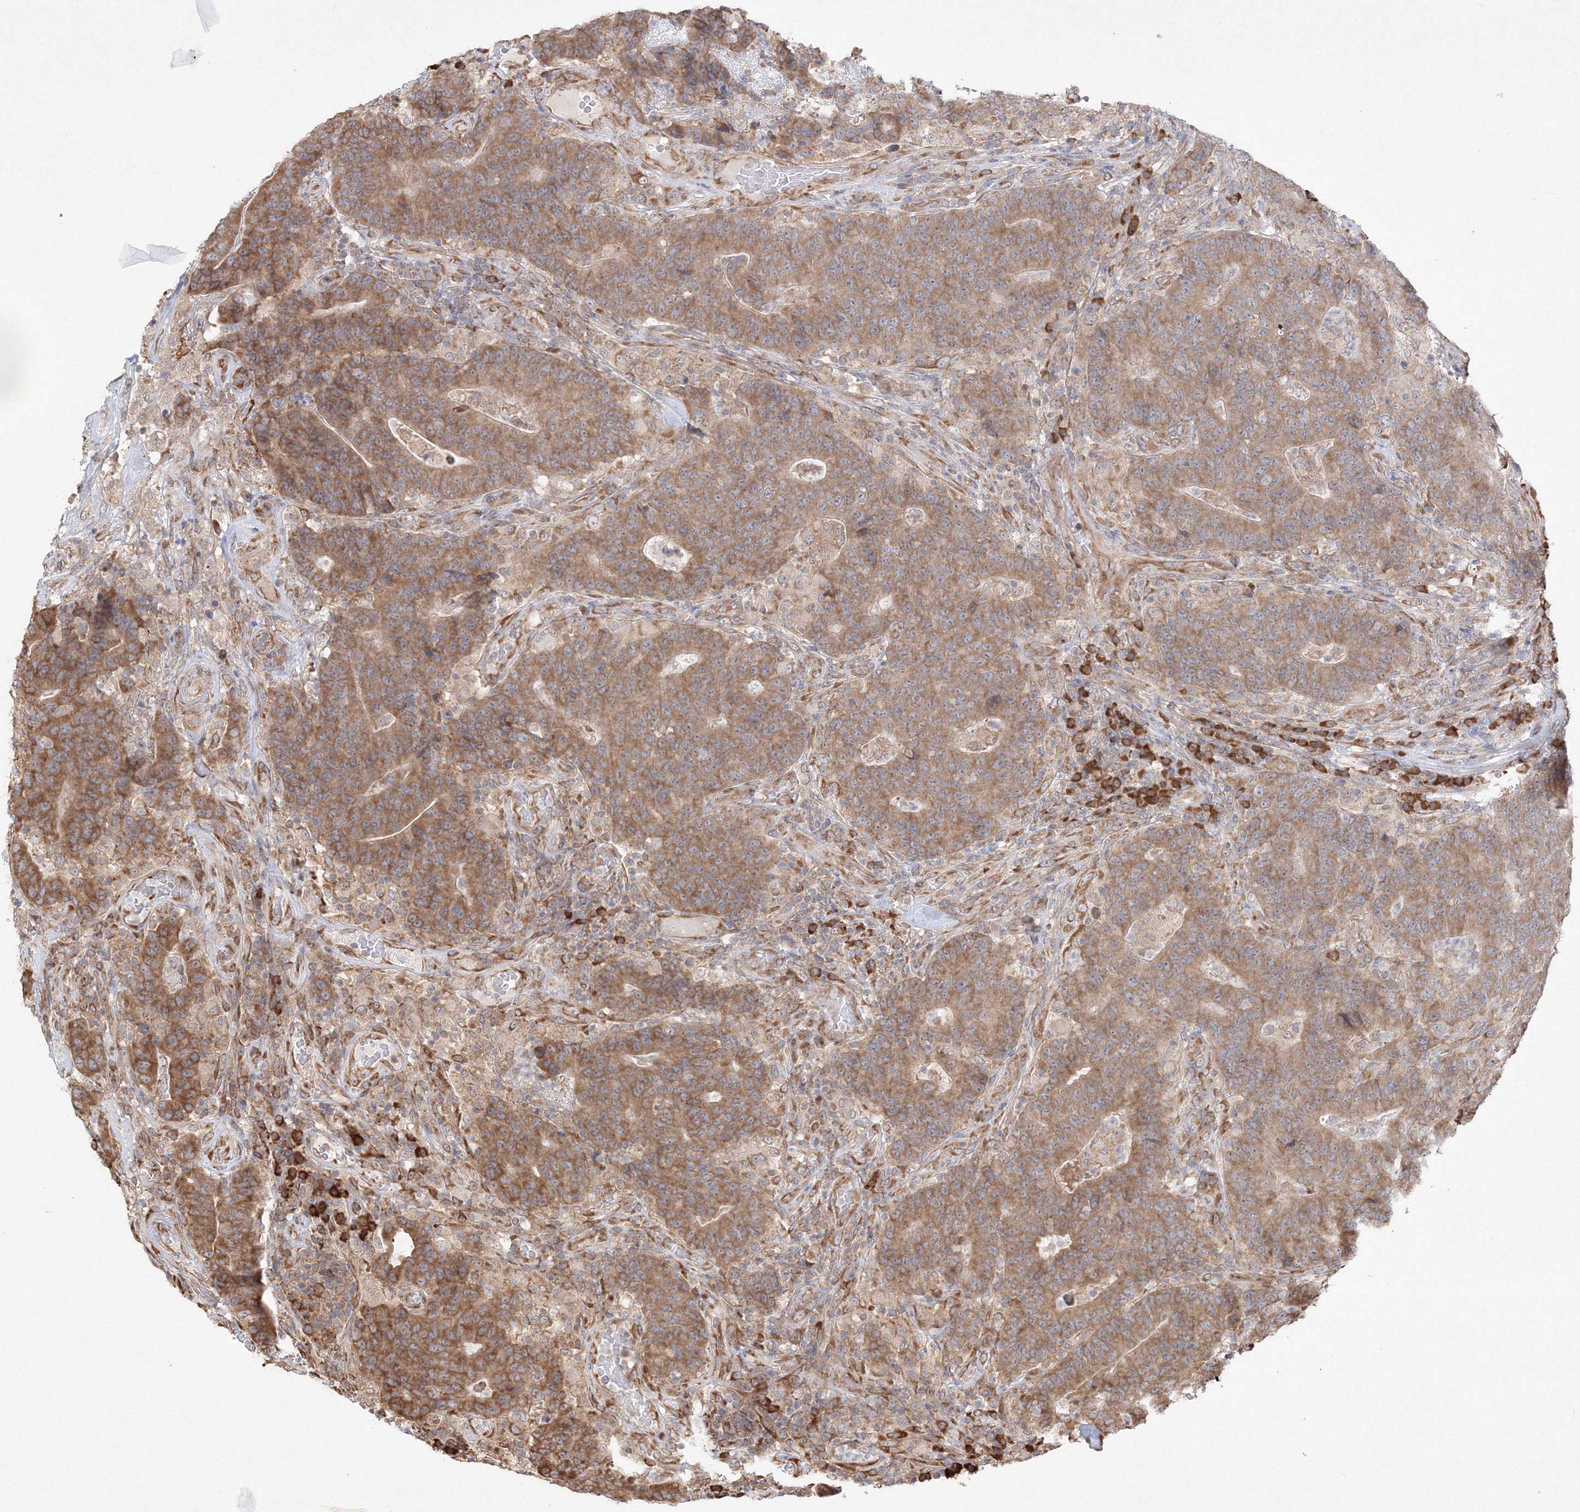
{"staining": {"intensity": "moderate", "quantity": ">75%", "location": "cytoplasmic/membranous"}, "tissue": "colorectal cancer", "cell_type": "Tumor cells", "image_type": "cancer", "snomed": [{"axis": "morphology", "description": "Normal tissue, NOS"}, {"axis": "morphology", "description": "Adenocarcinoma, NOS"}, {"axis": "topography", "description": "Colon"}], "caption": "High-power microscopy captured an IHC micrograph of adenocarcinoma (colorectal), revealing moderate cytoplasmic/membranous positivity in approximately >75% of tumor cells.", "gene": "FBXL8", "patient": {"sex": "female", "age": 75}}